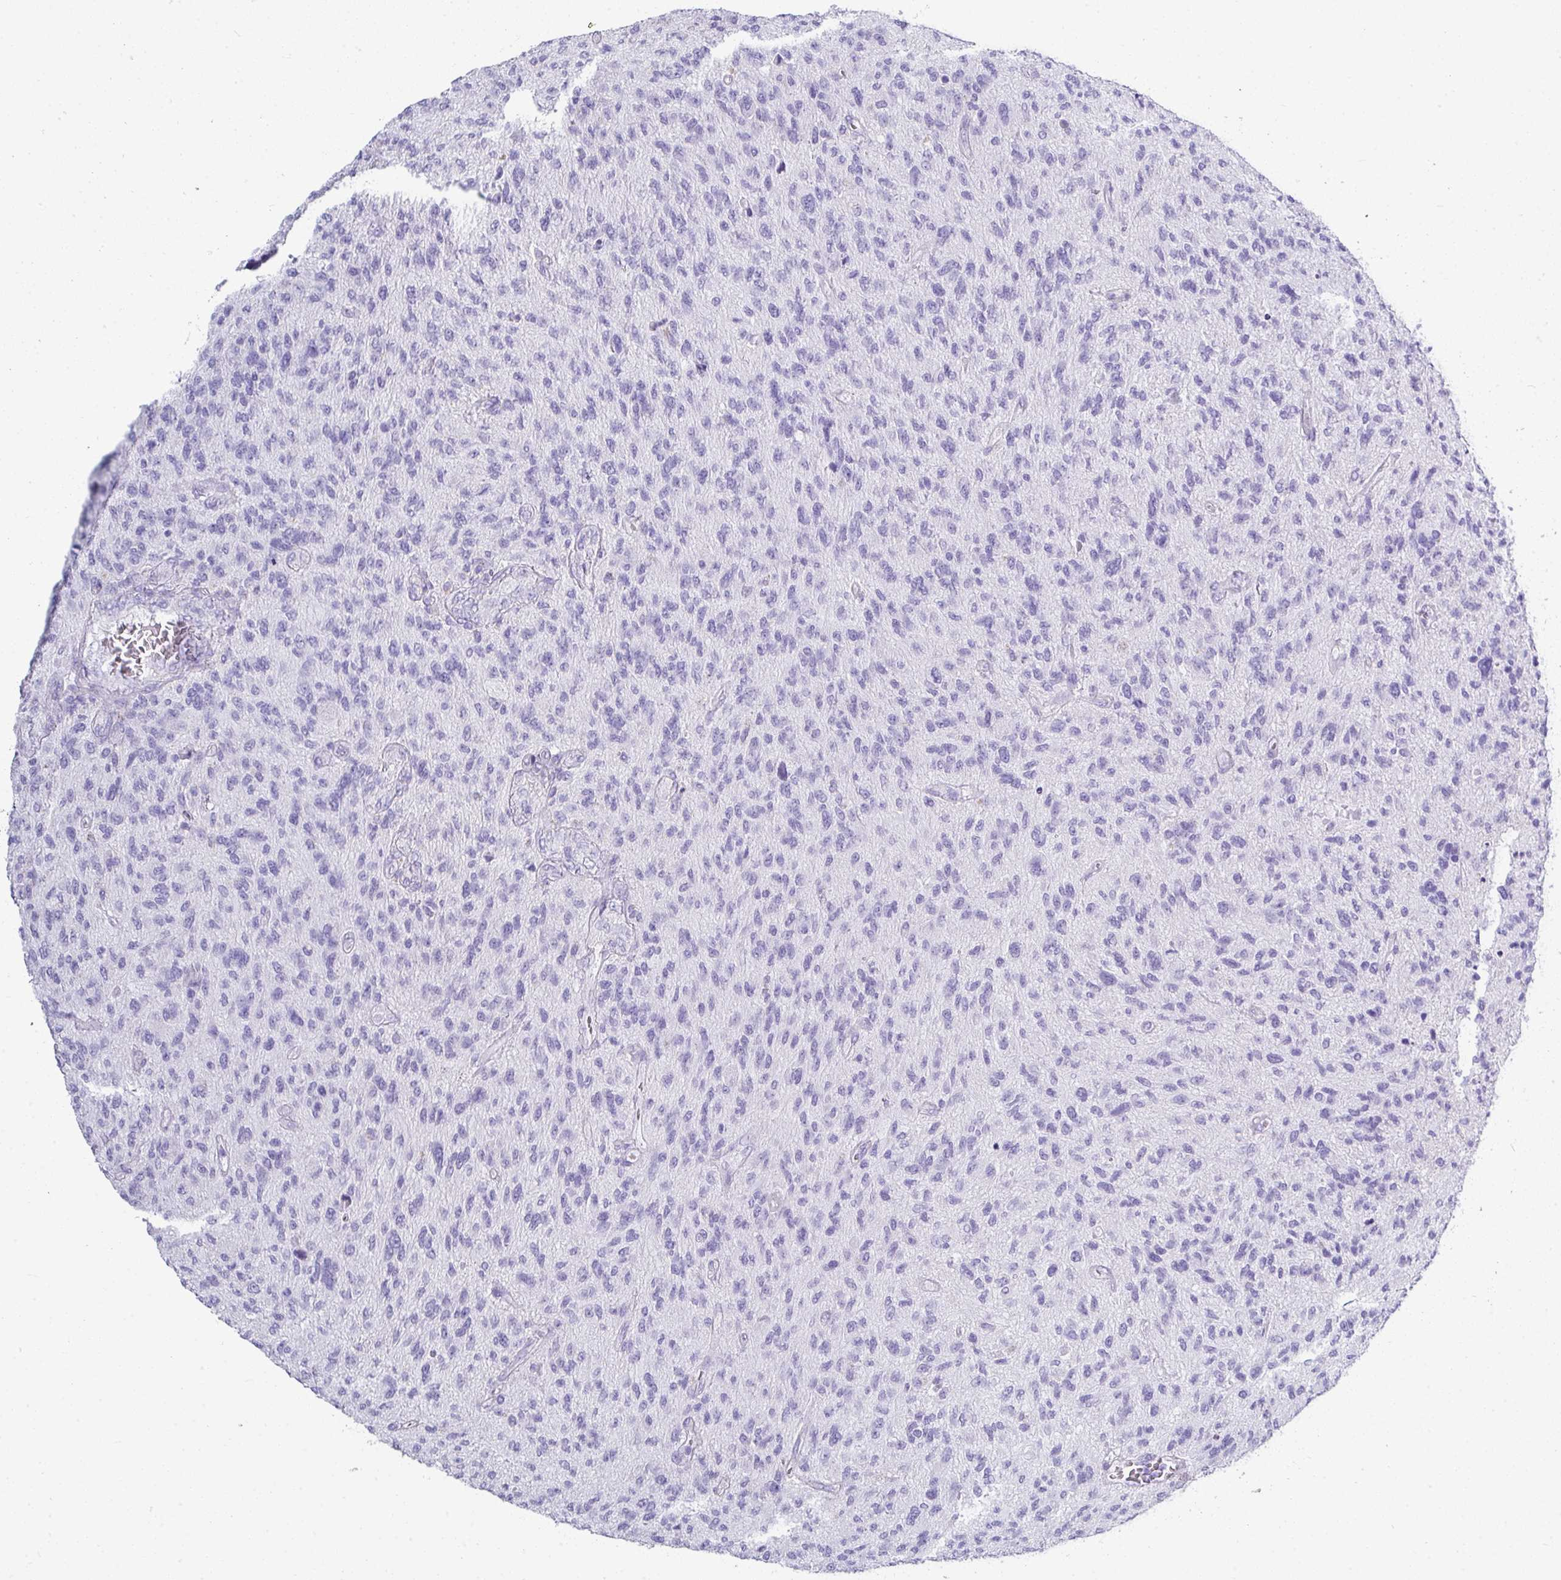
{"staining": {"intensity": "negative", "quantity": "none", "location": "none"}, "tissue": "glioma", "cell_type": "Tumor cells", "image_type": "cancer", "snomed": [{"axis": "morphology", "description": "Glioma, malignant, High grade"}, {"axis": "topography", "description": "Brain"}], "caption": "The immunohistochemistry (IHC) histopathology image has no significant expression in tumor cells of glioma tissue.", "gene": "ZNF568", "patient": {"sex": "male", "age": 47}}